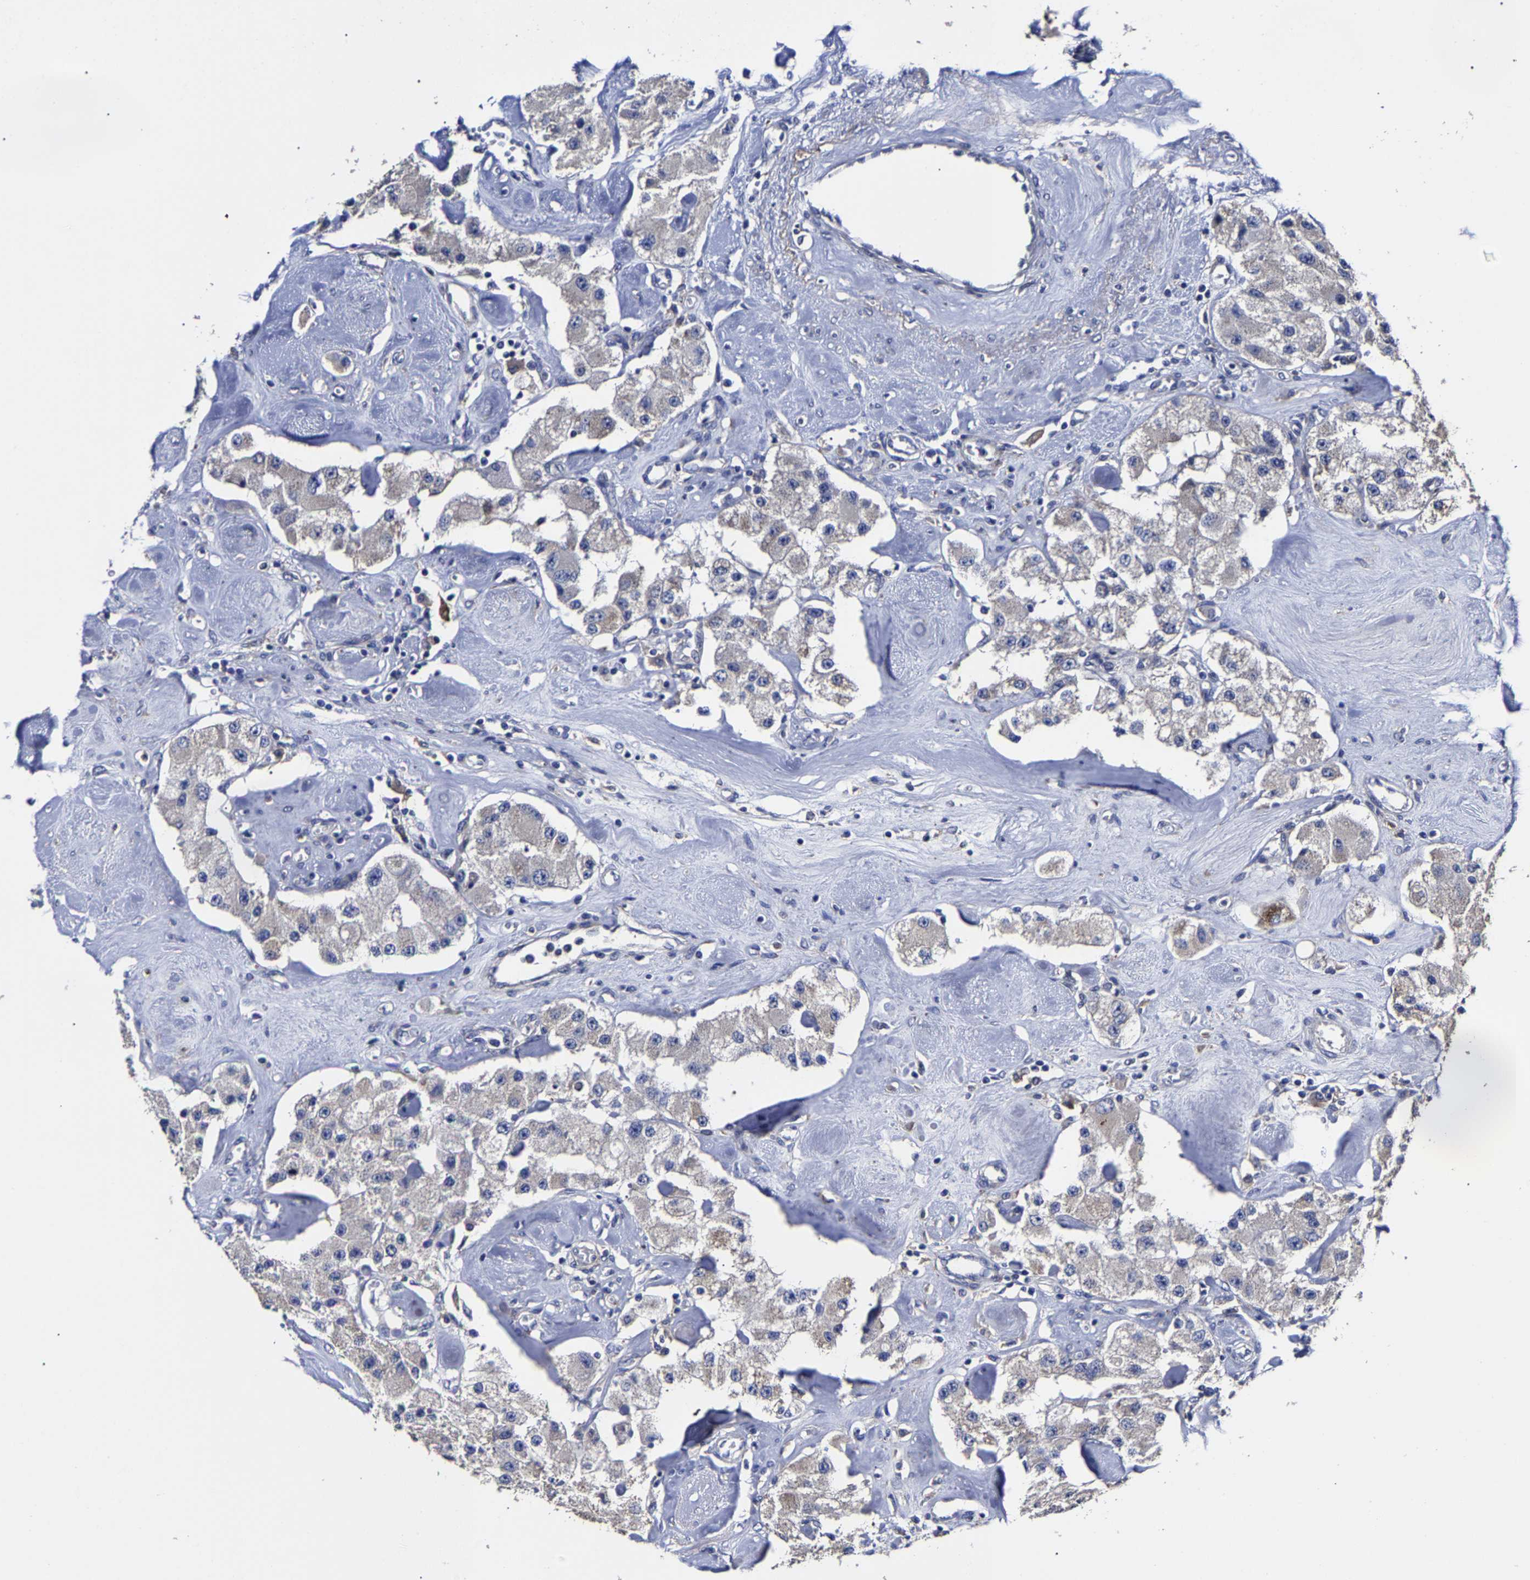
{"staining": {"intensity": "negative", "quantity": "none", "location": "none"}, "tissue": "carcinoid", "cell_type": "Tumor cells", "image_type": "cancer", "snomed": [{"axis": "morphology", "description": "Carcinoid, malignant, NOS"}, {"axis": "topography", "description": "Pancreas"}], "caption": "DAB immunohistochemical staining of carcinoid demonstrates no significant expression in tumor cells.", "gene": "AASS", "patient": {"sex": "male", "age": 41}}